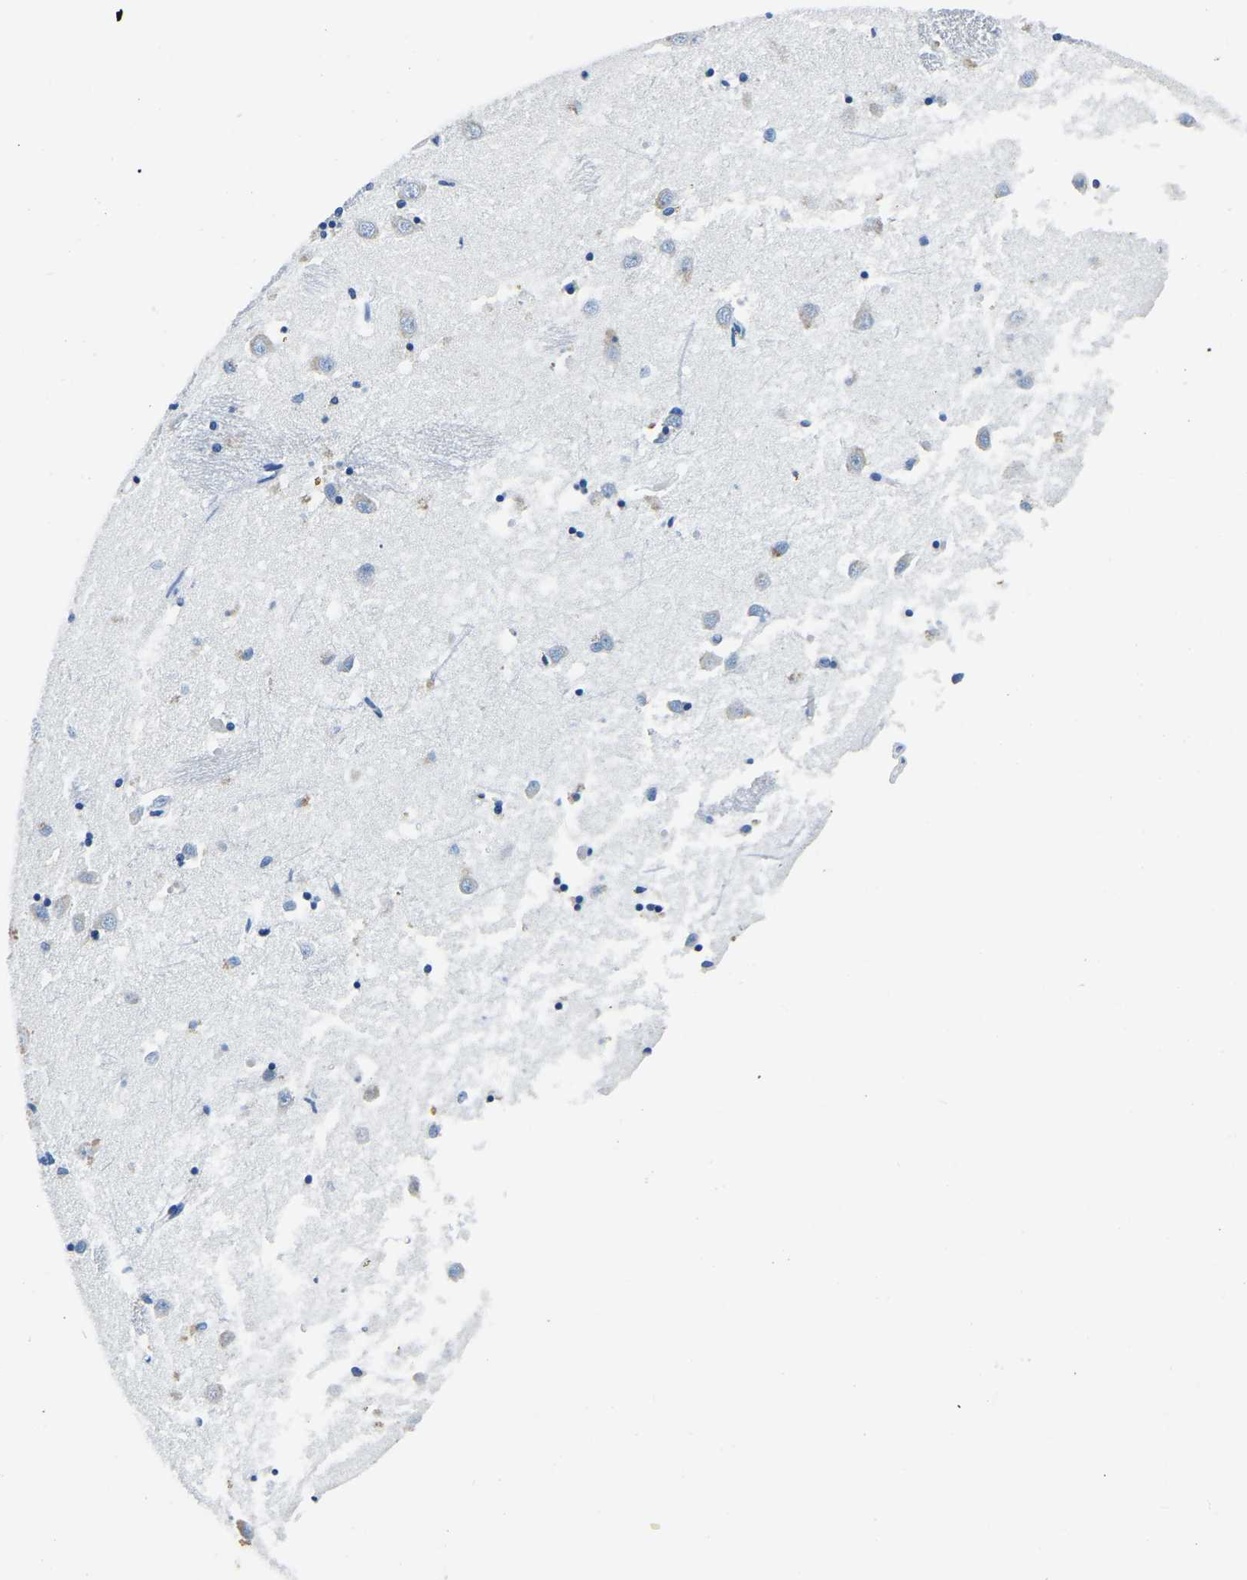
{"staining": {"intensity": "moderate", "quantity": "<25%", "location": "cytoplasmic/membranous"}, "tissue": "caudate", "cell_type": "Glial cells", "image_type": "normal", "snomed": [{"axis": "morphology", "description": "Normal tissue, NOS"}, {"axis": "topography", "description": "Lateral ventricle wall"}], "caption": "Immunohistochemistry (IHC) of benign caudate reveals low levels of moderate cytoplasmic/membranous expression in approximately <25% of glial cells. (brown staining indicates protein expression, while blue staining denotes nuclei).", "gene": "ZDHHC13", "patient": {"sex": "female", "age": 19}}